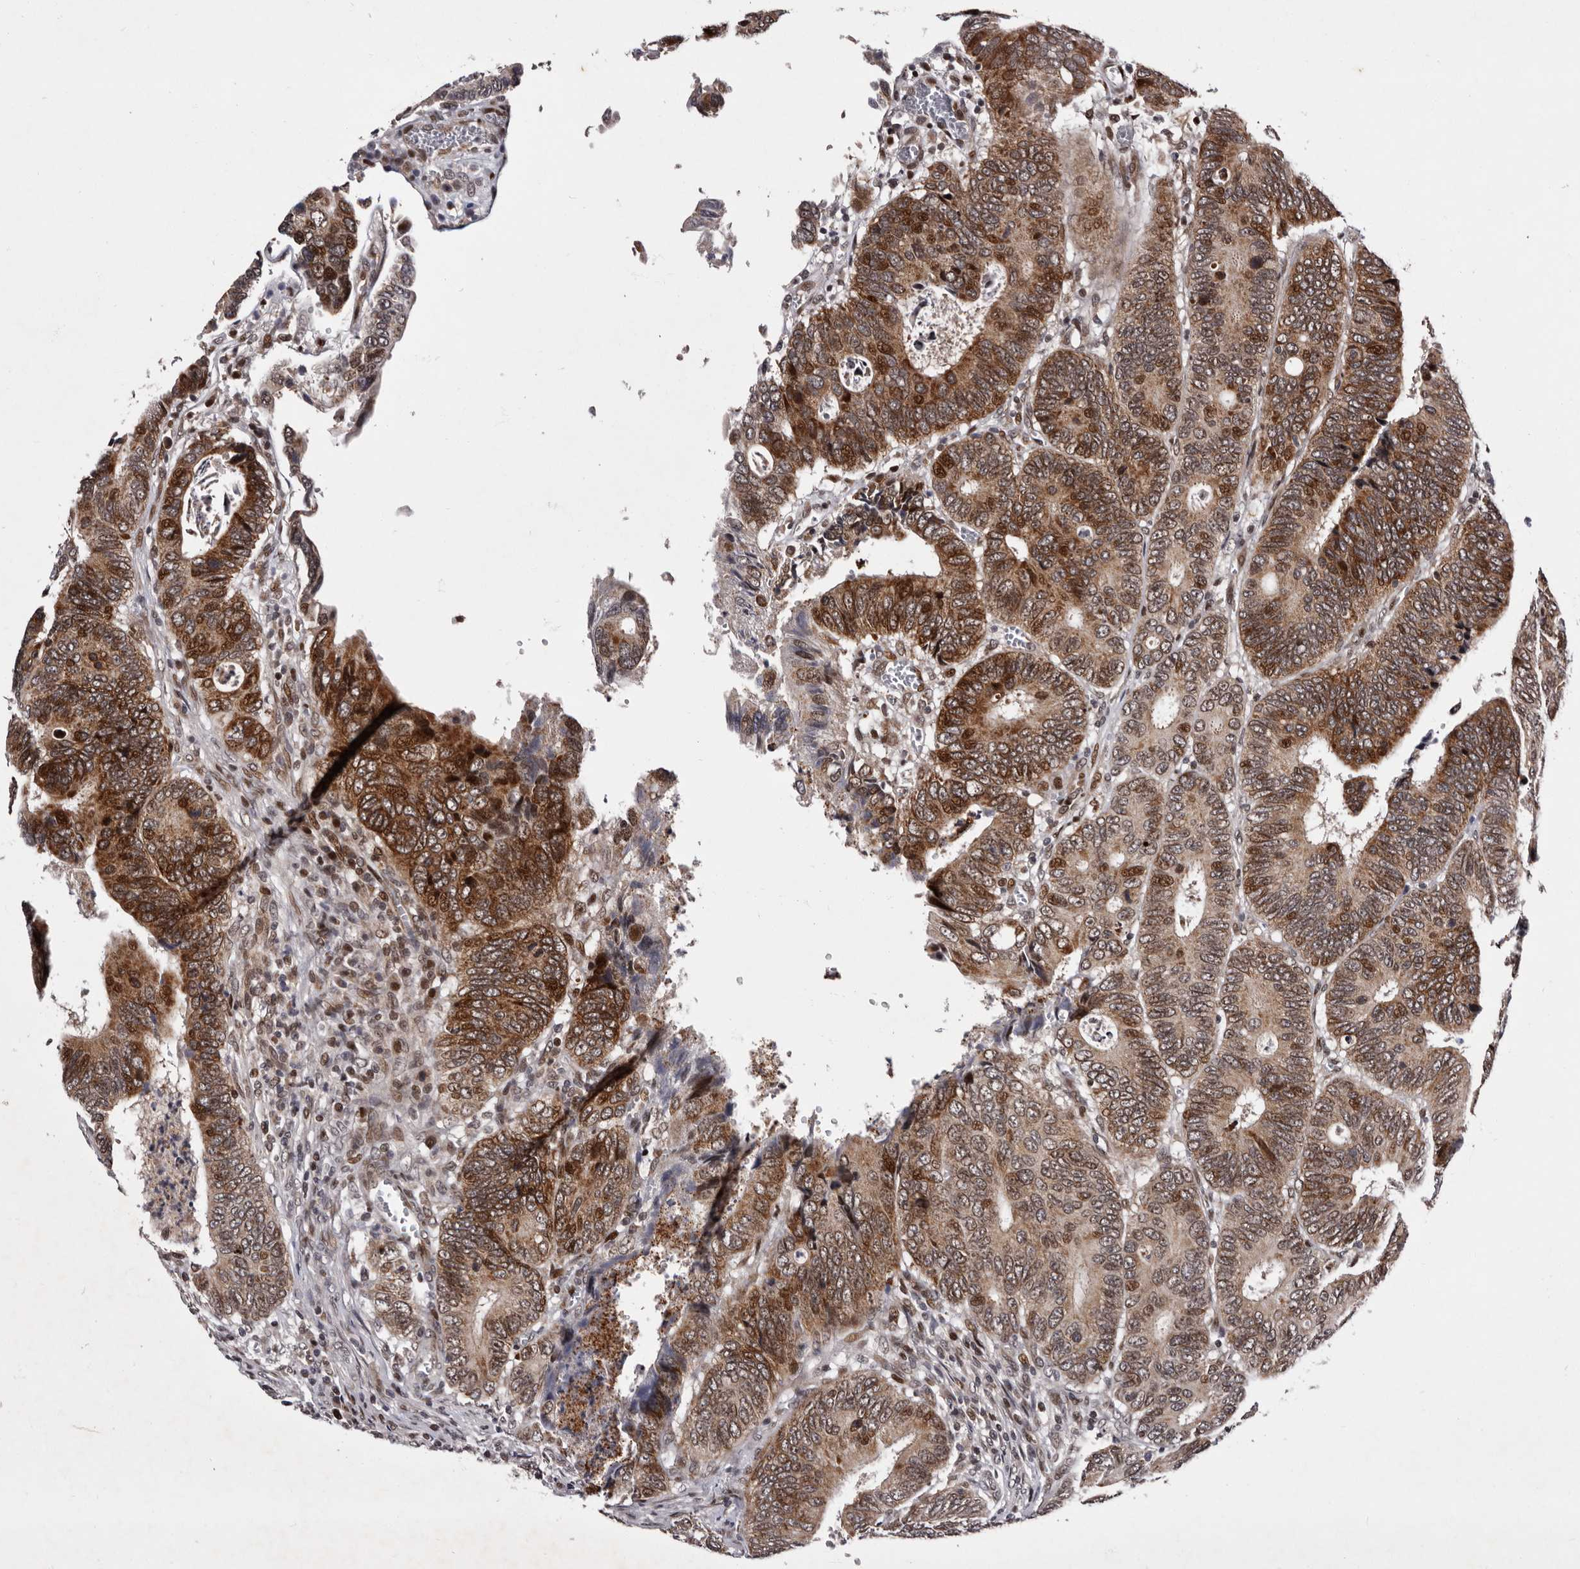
{"staining": {"intensity": "moderate", "quantity": ">75%", "location": "cytoplasmic/membranous,nuclear"}, "tissue": "colorectal cancer", "cell_type": "Tumor cells", "image_type": "cancer", "snomed": [{"axis": "morphology", "description": "Adenocarcinoma, NOS"}, {"axis": "topography", "description": "Colon"}], "caption": "Protein expression analysis of colorectal cancer (adenocarcinoma) demonstrates moderate cytoplasmic/membranous and nuclear expression in approximately >75% of tumor cells.", "gene": "TNKS", "patient": {"sex": "male", "age": 72}}